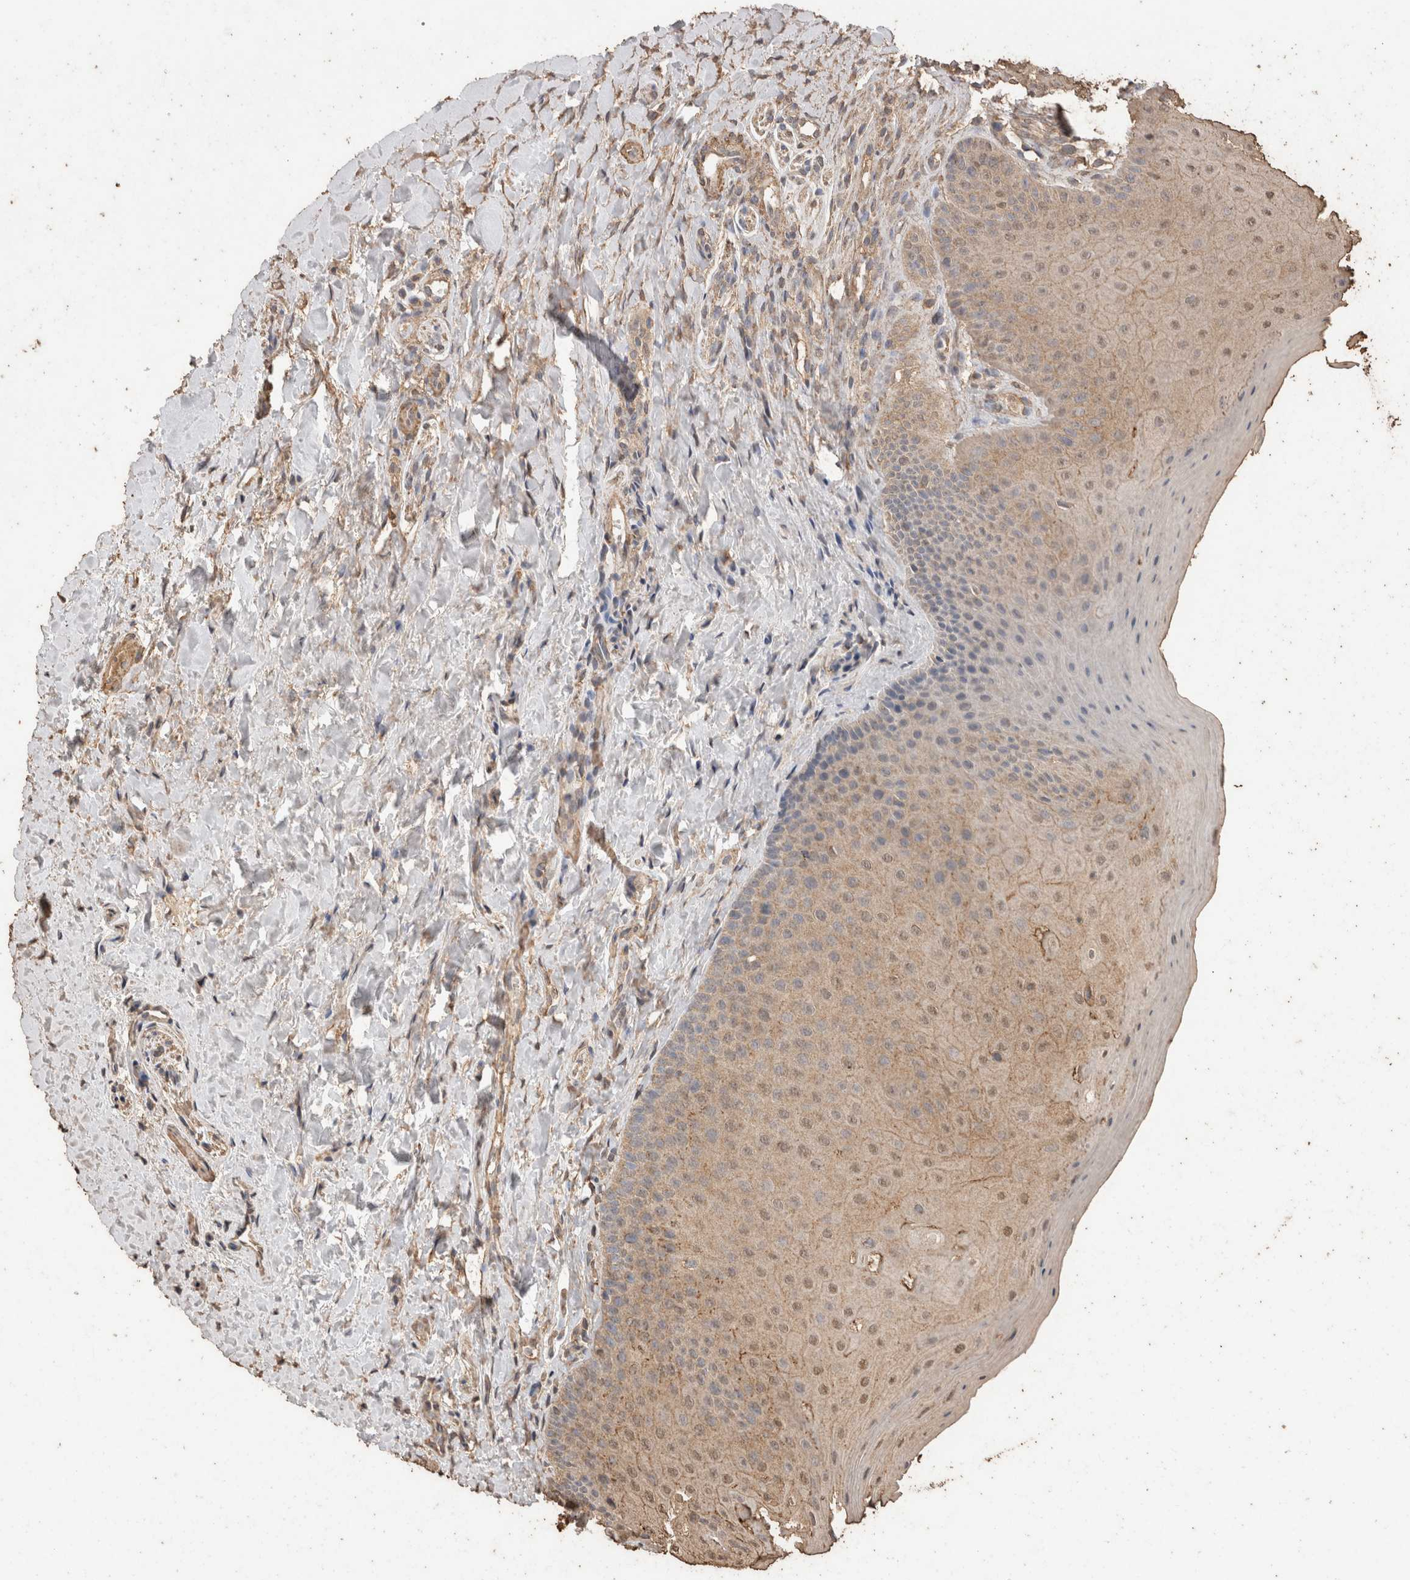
{"staining": {"intensity": "weak", "quantity": "25%-75%", "location": "cytoplasmic/membranous,nuclear"}, "tissue": "oral mucosa", "cell_type": "Squamous epithelial cells", "image_type": "normal", "snomed": [{"axis": "morphology", "description": "Normal tissue, NOS"}, {"axis": "topography", "description": "Oral tissue"}], "caption": "Weak cytoplasmic/membranous,nuclear expression for a protein is identified in approximately 25%-75% of squamous epithelial cells of benign oral mucosa using immunohistochemistry.", "gene": "CX3CL1", "patient": {"sex": "female", "age": 31}}